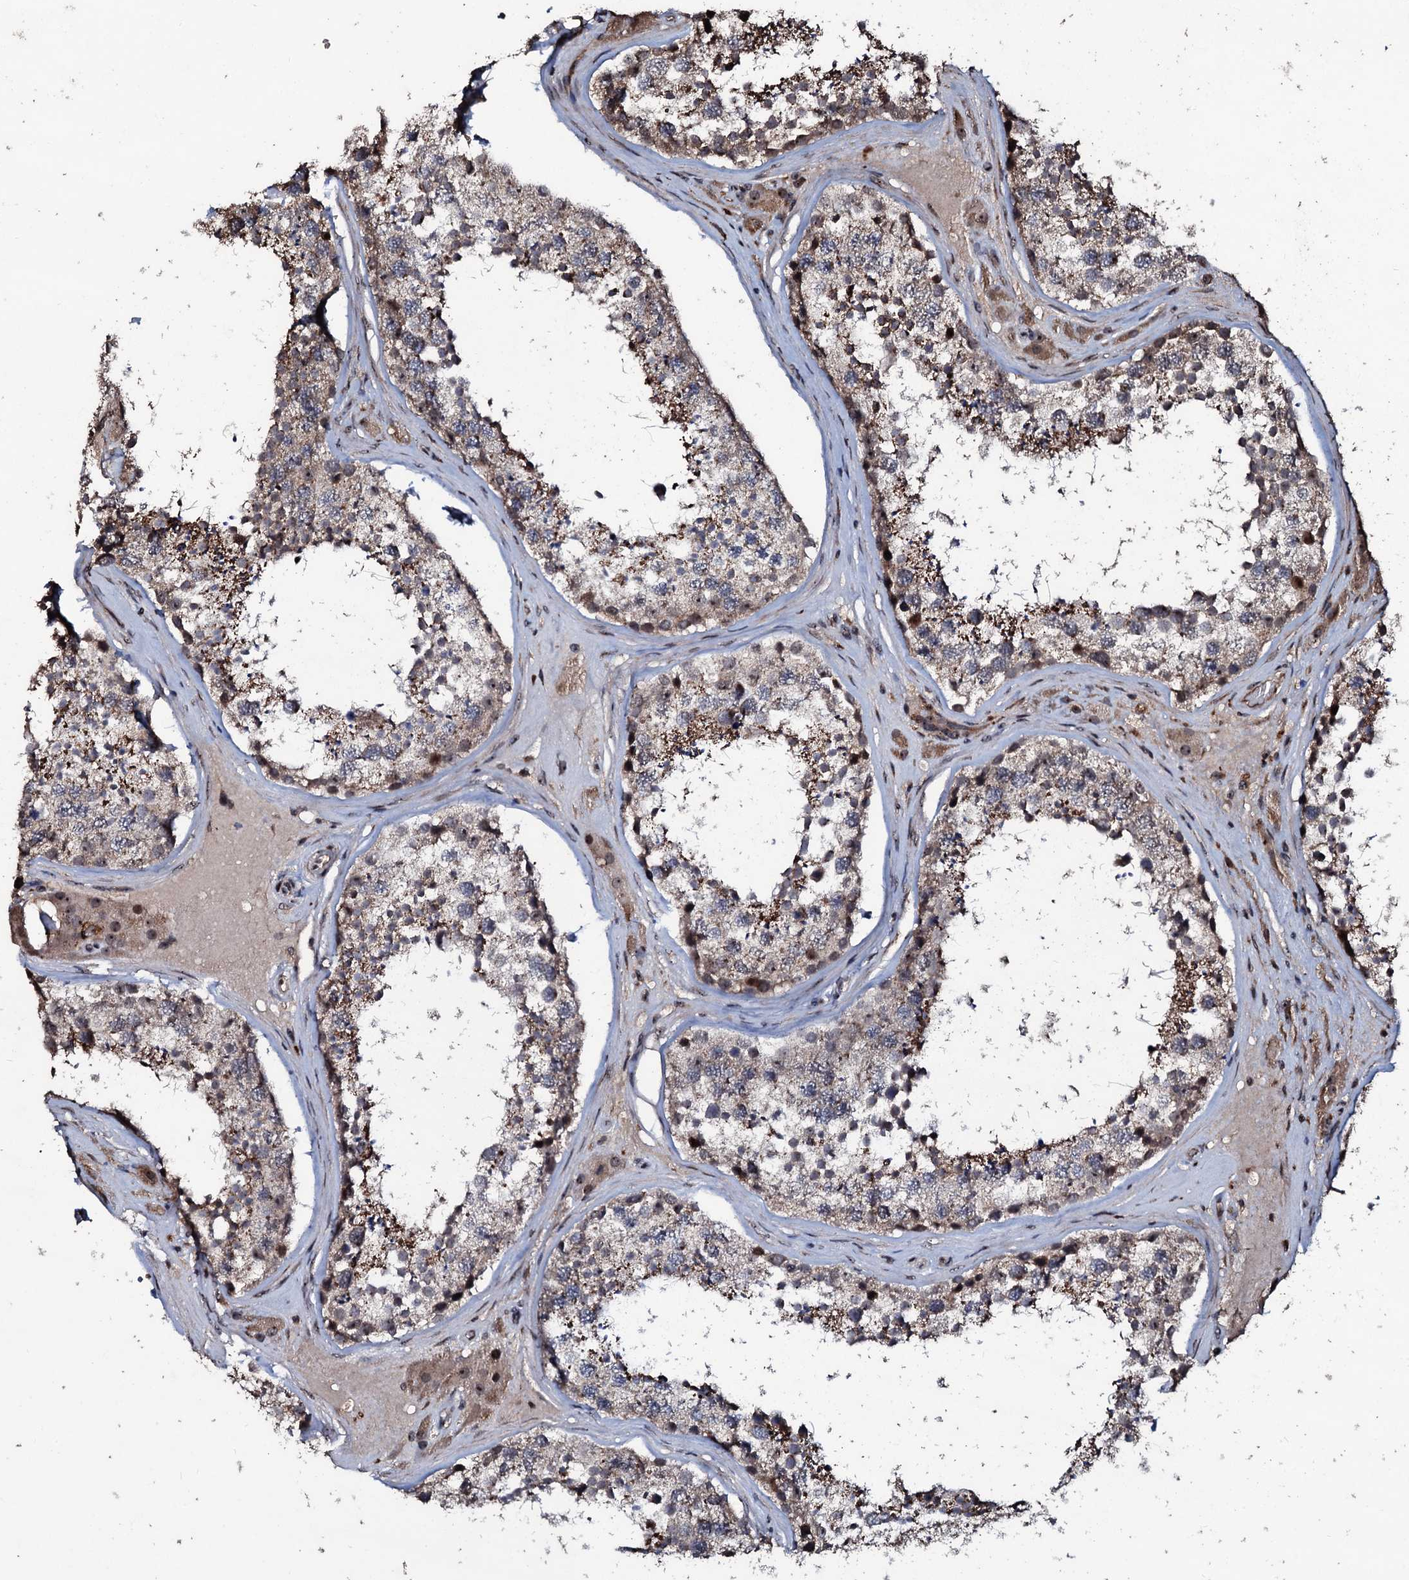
{"staining": {"intensity": "strong", "quantity": "<25%", "location": "cytoplasmic/membranous"}, "tissue": "testis", "cell_type": "Cells in seminiferous ducts", "image_type": "normal", "snomed": [{"axis": "morphology", "description": "Normal tissue, NOS"}, {"axis": "topography", "description": "Testis"}], "caption": "Testis was stained to show a protein in brown. There is medium levels of strong cytoplasmic/membranous positivity in about <25% of cells in seminiferous ducts. (DAB IHC with brightfield microscopy, high magnification).", "gene": "SUPT7L", "patient": {"sex": "male", "age": 46}}